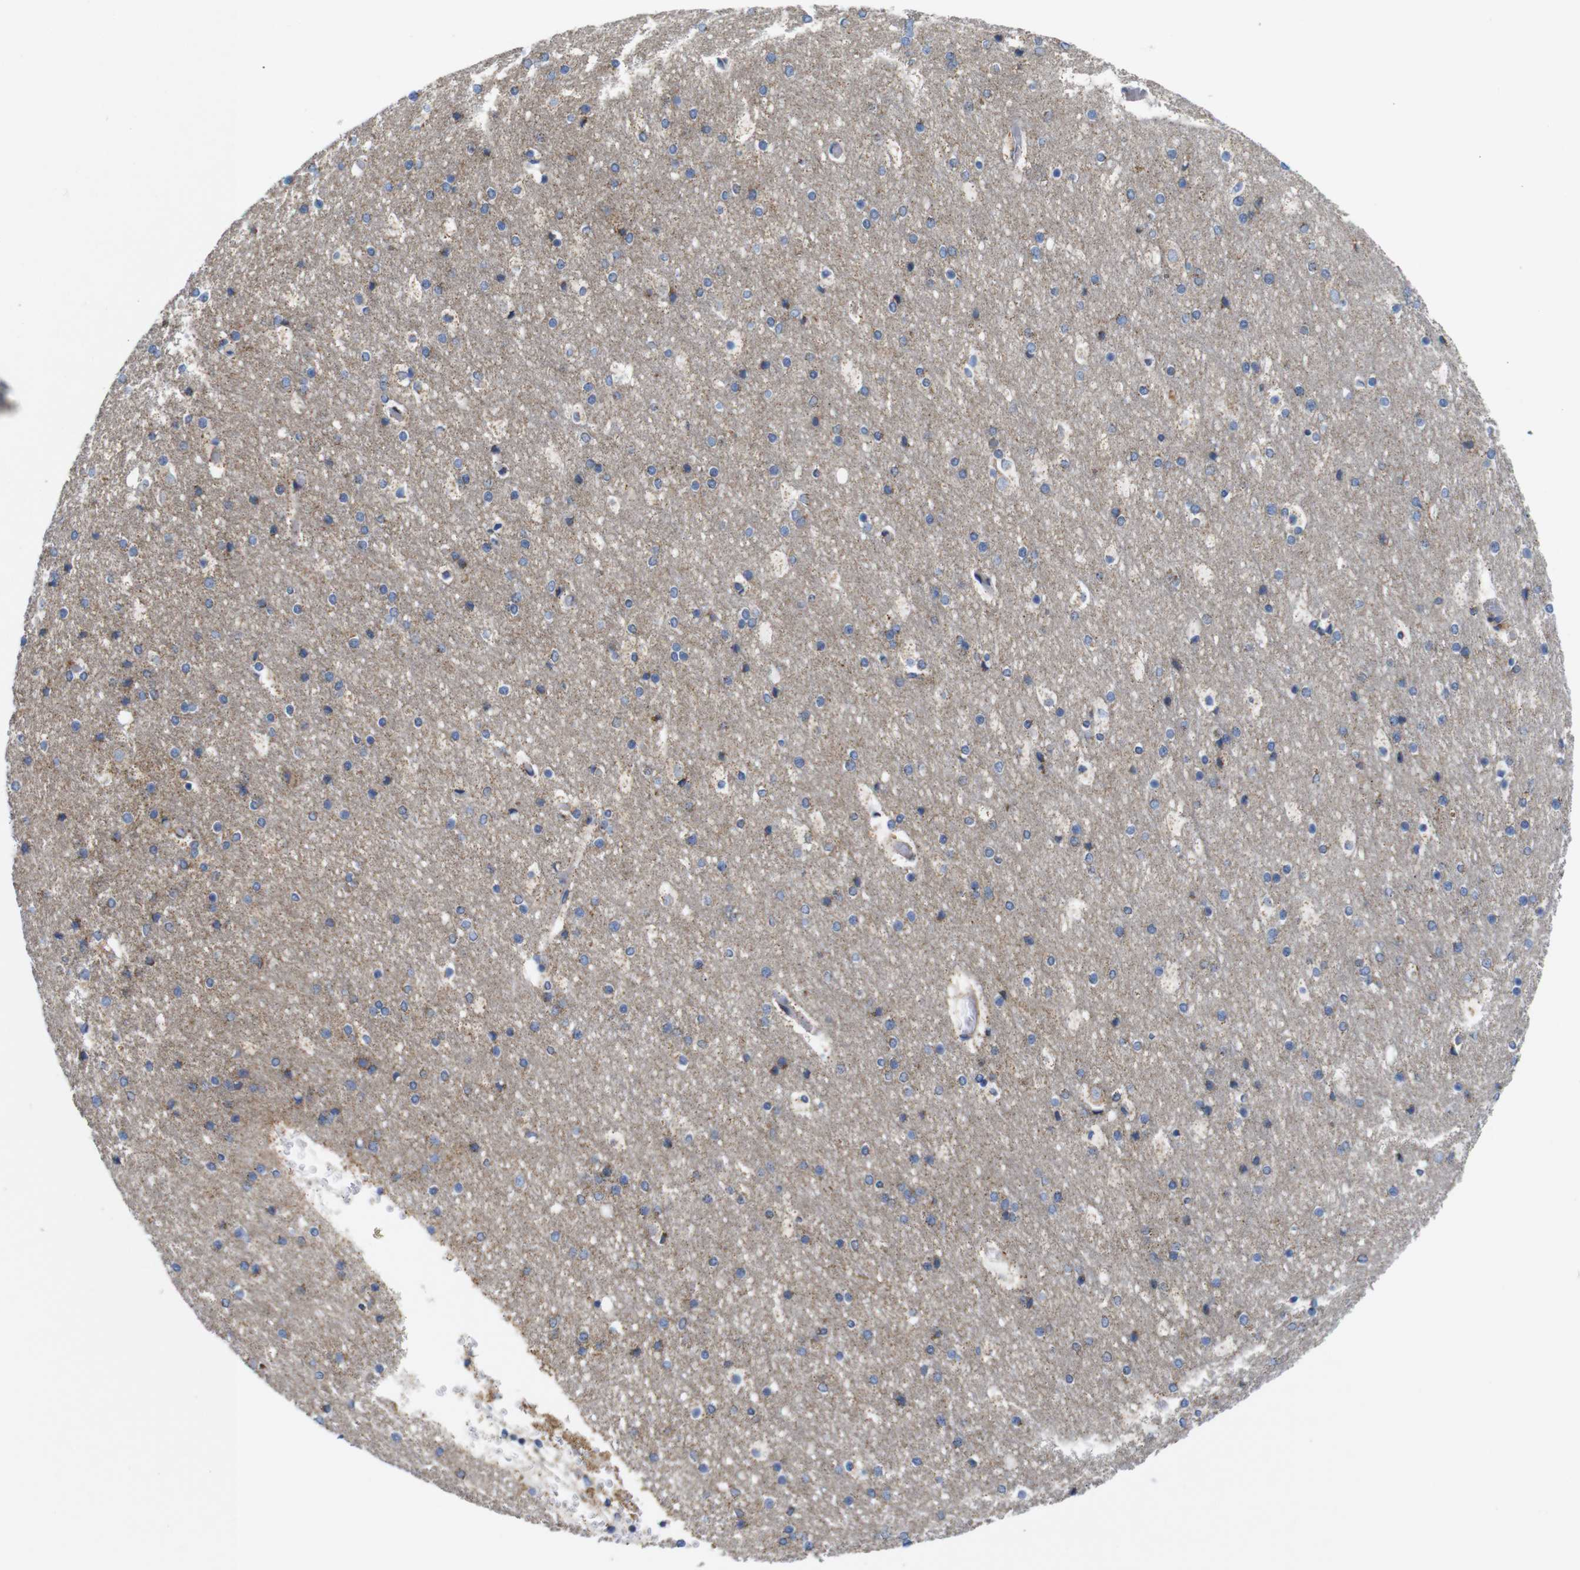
{"staining": {"intensity": "negative", "quantity": "none", "location": "none"}, "tissue": "cerebral cortex", "cell_type": "Endothelial cells", "image_type": "normal", "snomed": [{"axis": "morphology", "description": "Normal tissue, NOS"}, {"axis": "topography", "description": "Cerebral cortex"}], "caption": "Micrograph shows no significant protein expression in endothelial cells of normal cerebral cortex.", "gene": "FAM171B", "patient": {"sex": "male", "age": 57}}